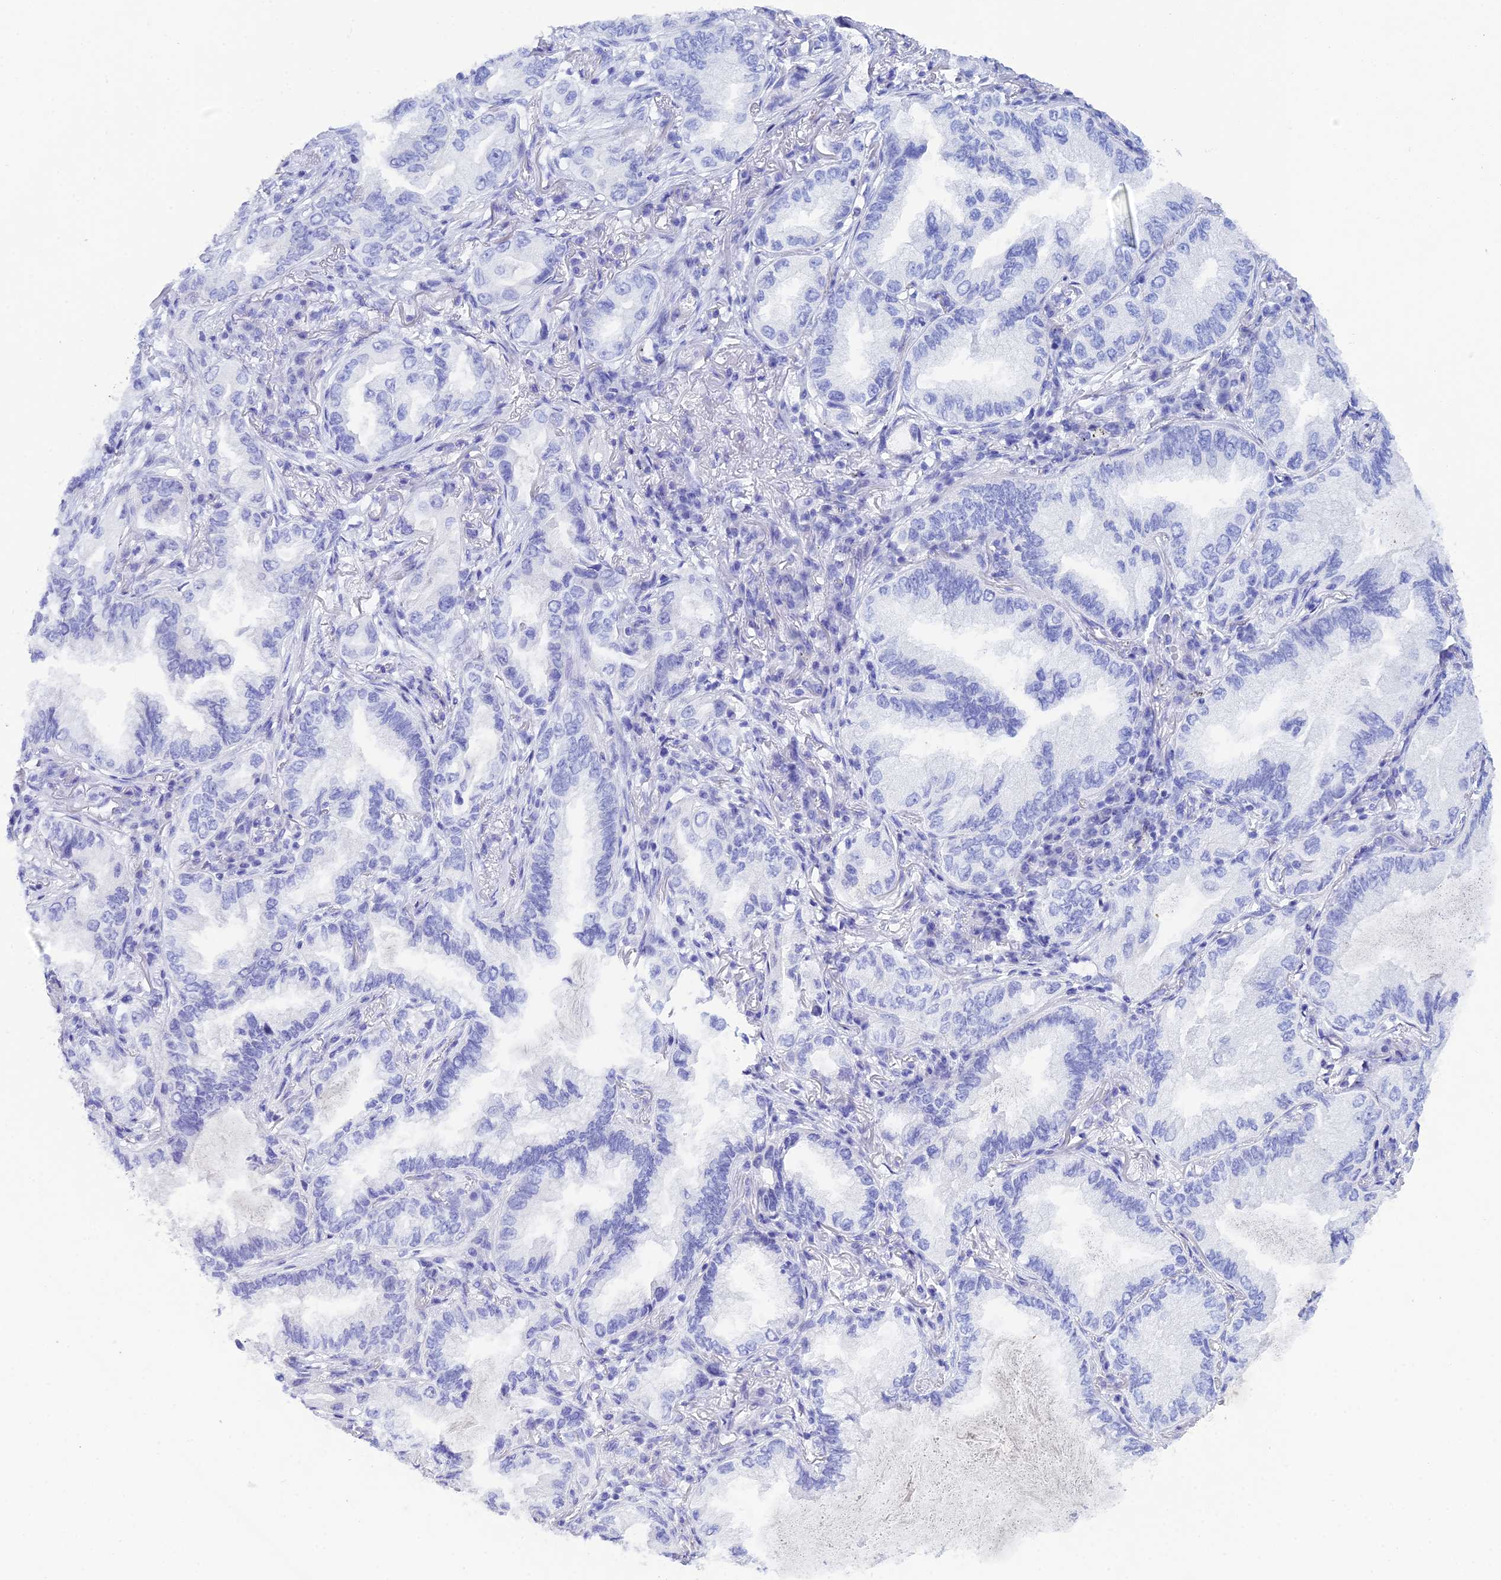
{"staining": {"intensity": "negative", "quantity": "none", "location": "none"}, "tissue": "lung cancer", "cell_type": "Tumor cells", "image_type": "cancer", "snomed": [{"axis": "morphology", "description": "Adenocarcinoma, NOS"}, {"axis": "topography", "description": "Lung"}], "caption": "The IHC micrograph has no significant positivity in tumor cells of adenocarcinoma (lung) tissue.", "gene": "REG1A", "patient": {"sex": "female", "age": 69}}